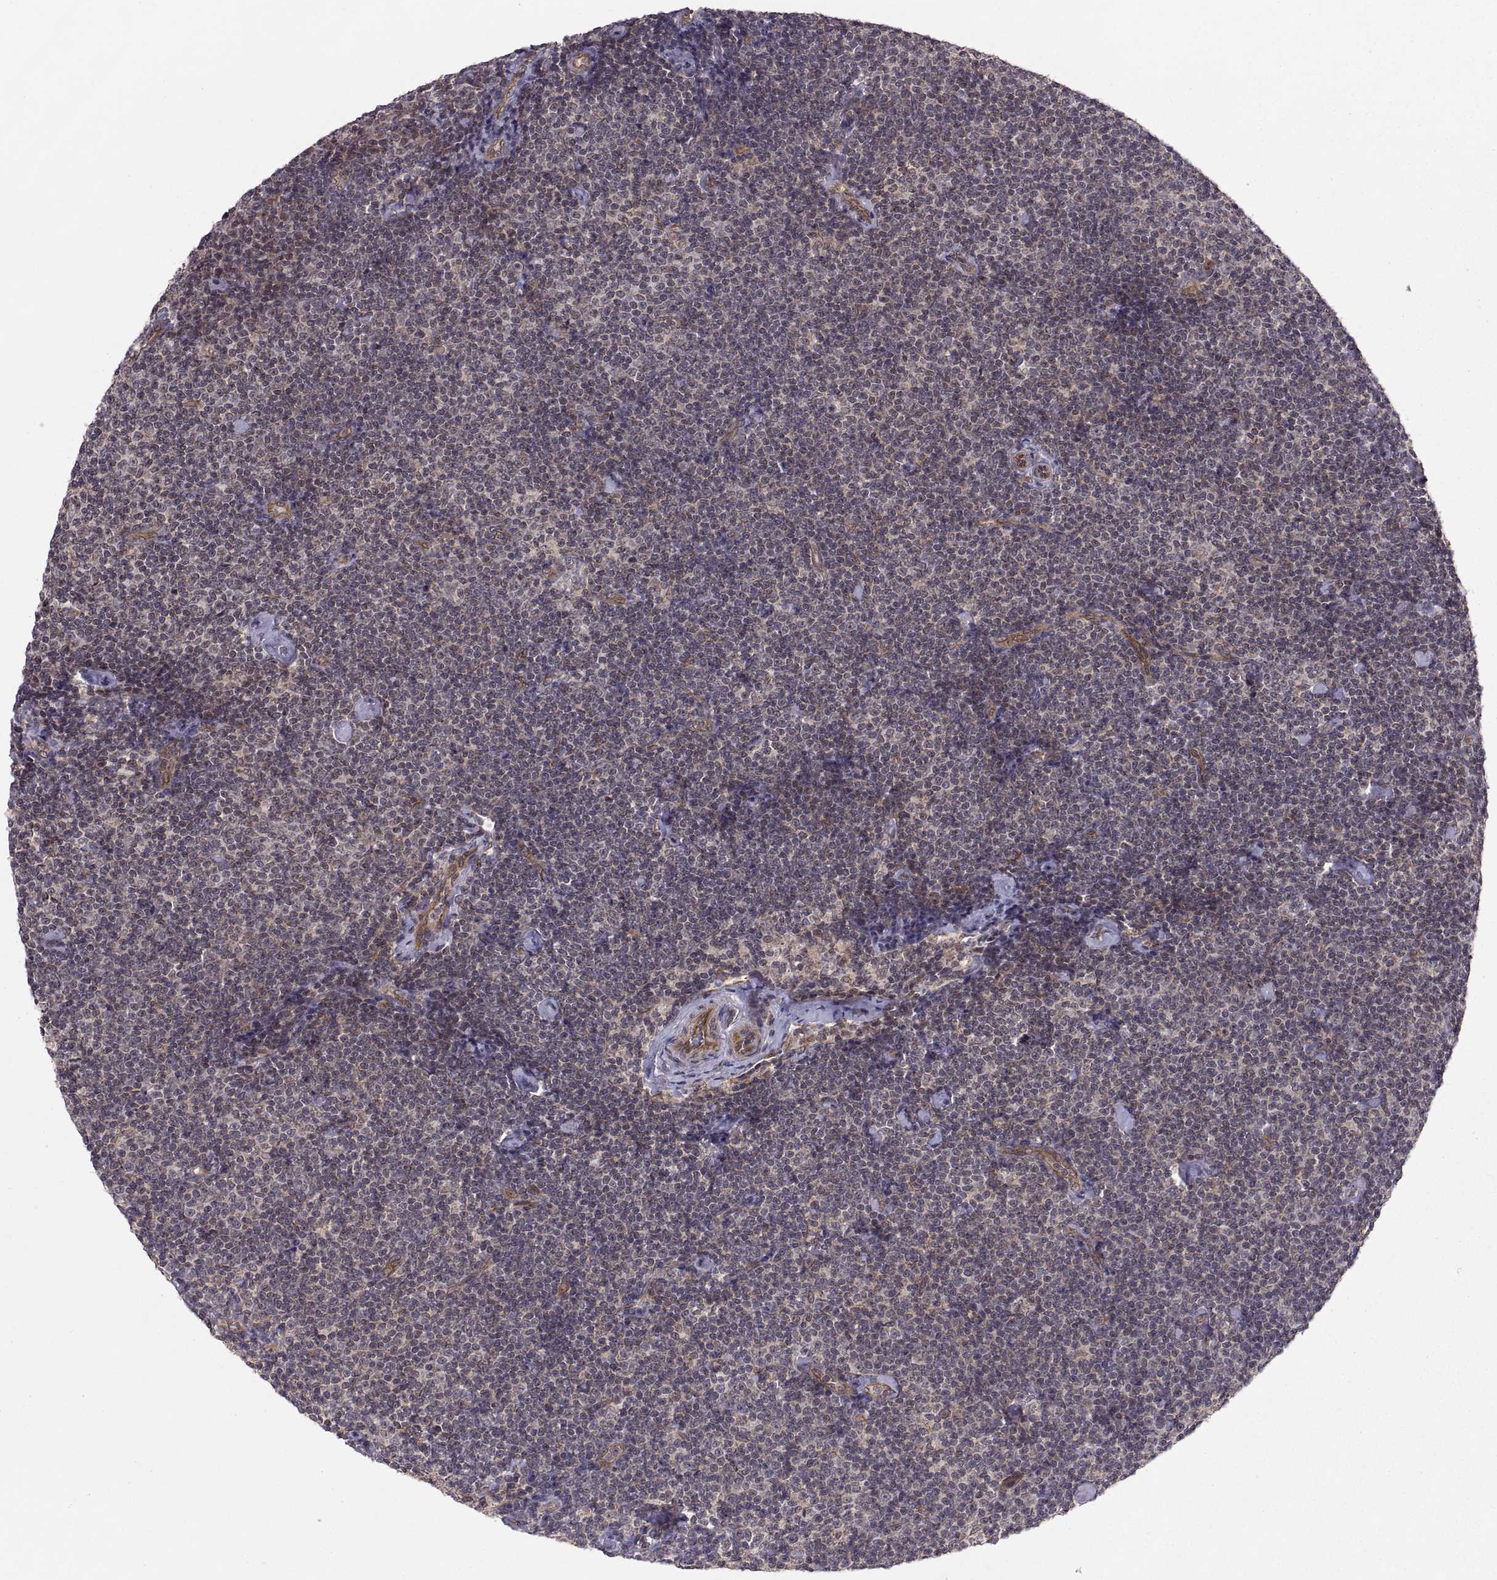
{"staining": {"intensity": "negative", "quantity": "none", "location": "none"}, "tissue": "lymphoma", "cell_type": "Tumor cells", "image_type": "cancer", "snomed": [{"axis": "morphology", "description": "Malignant lymphoma, non-Hodgkin's type, Low grade"}, {"axis": "topography", "description": "Lymph node"}], "caption": "High power microscopy photomicrograph of an immunohistochemistry (IHC) image of low-grade malignant lymphoma, non-Hodgkin's type, revealing no significant positivity in tumor cells.", "gene": "ABL2", "patient": {"sex": "male", "age": 81}}